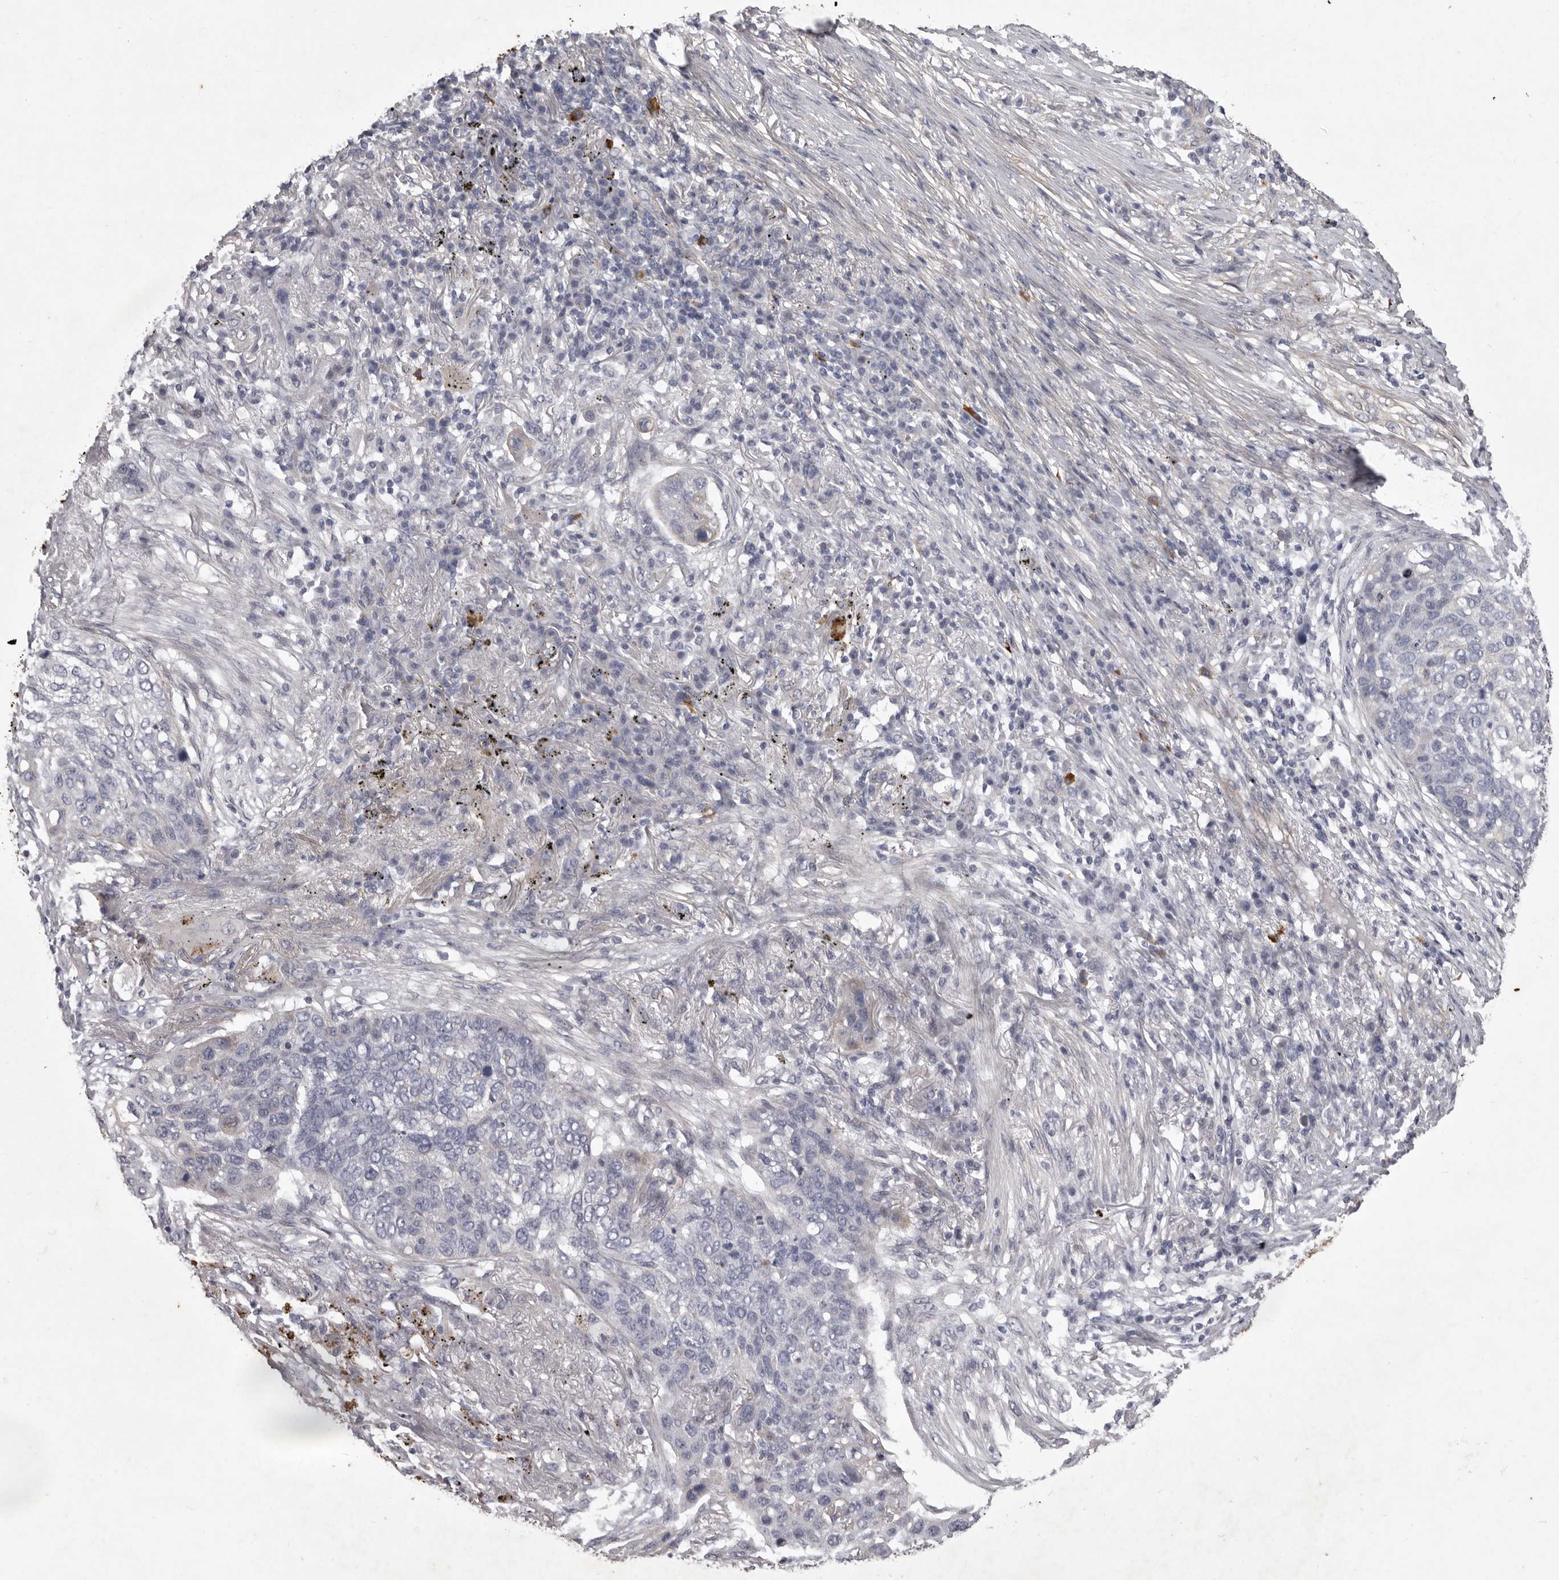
{"staining": {"intensity": "negative", "quantity": "none", "location": "none"}, "tissue": "lung cancer", "cell_type": "Tumor cells", "image_type": "cancer", "snomed": [{"axis": "morphology", "description": "Squamous cell carcinoma, NOS"}, {"axis": "topography", "description": "Lung"}], "caption": "This micrograph is of lung cancer stained with IHC to label a protein in brown with the nuclei are counter-stained blue. There is no positivity in tumor cells.", "gene": "NKAIN4", "patient": {"sex": "female", "age": 63}}